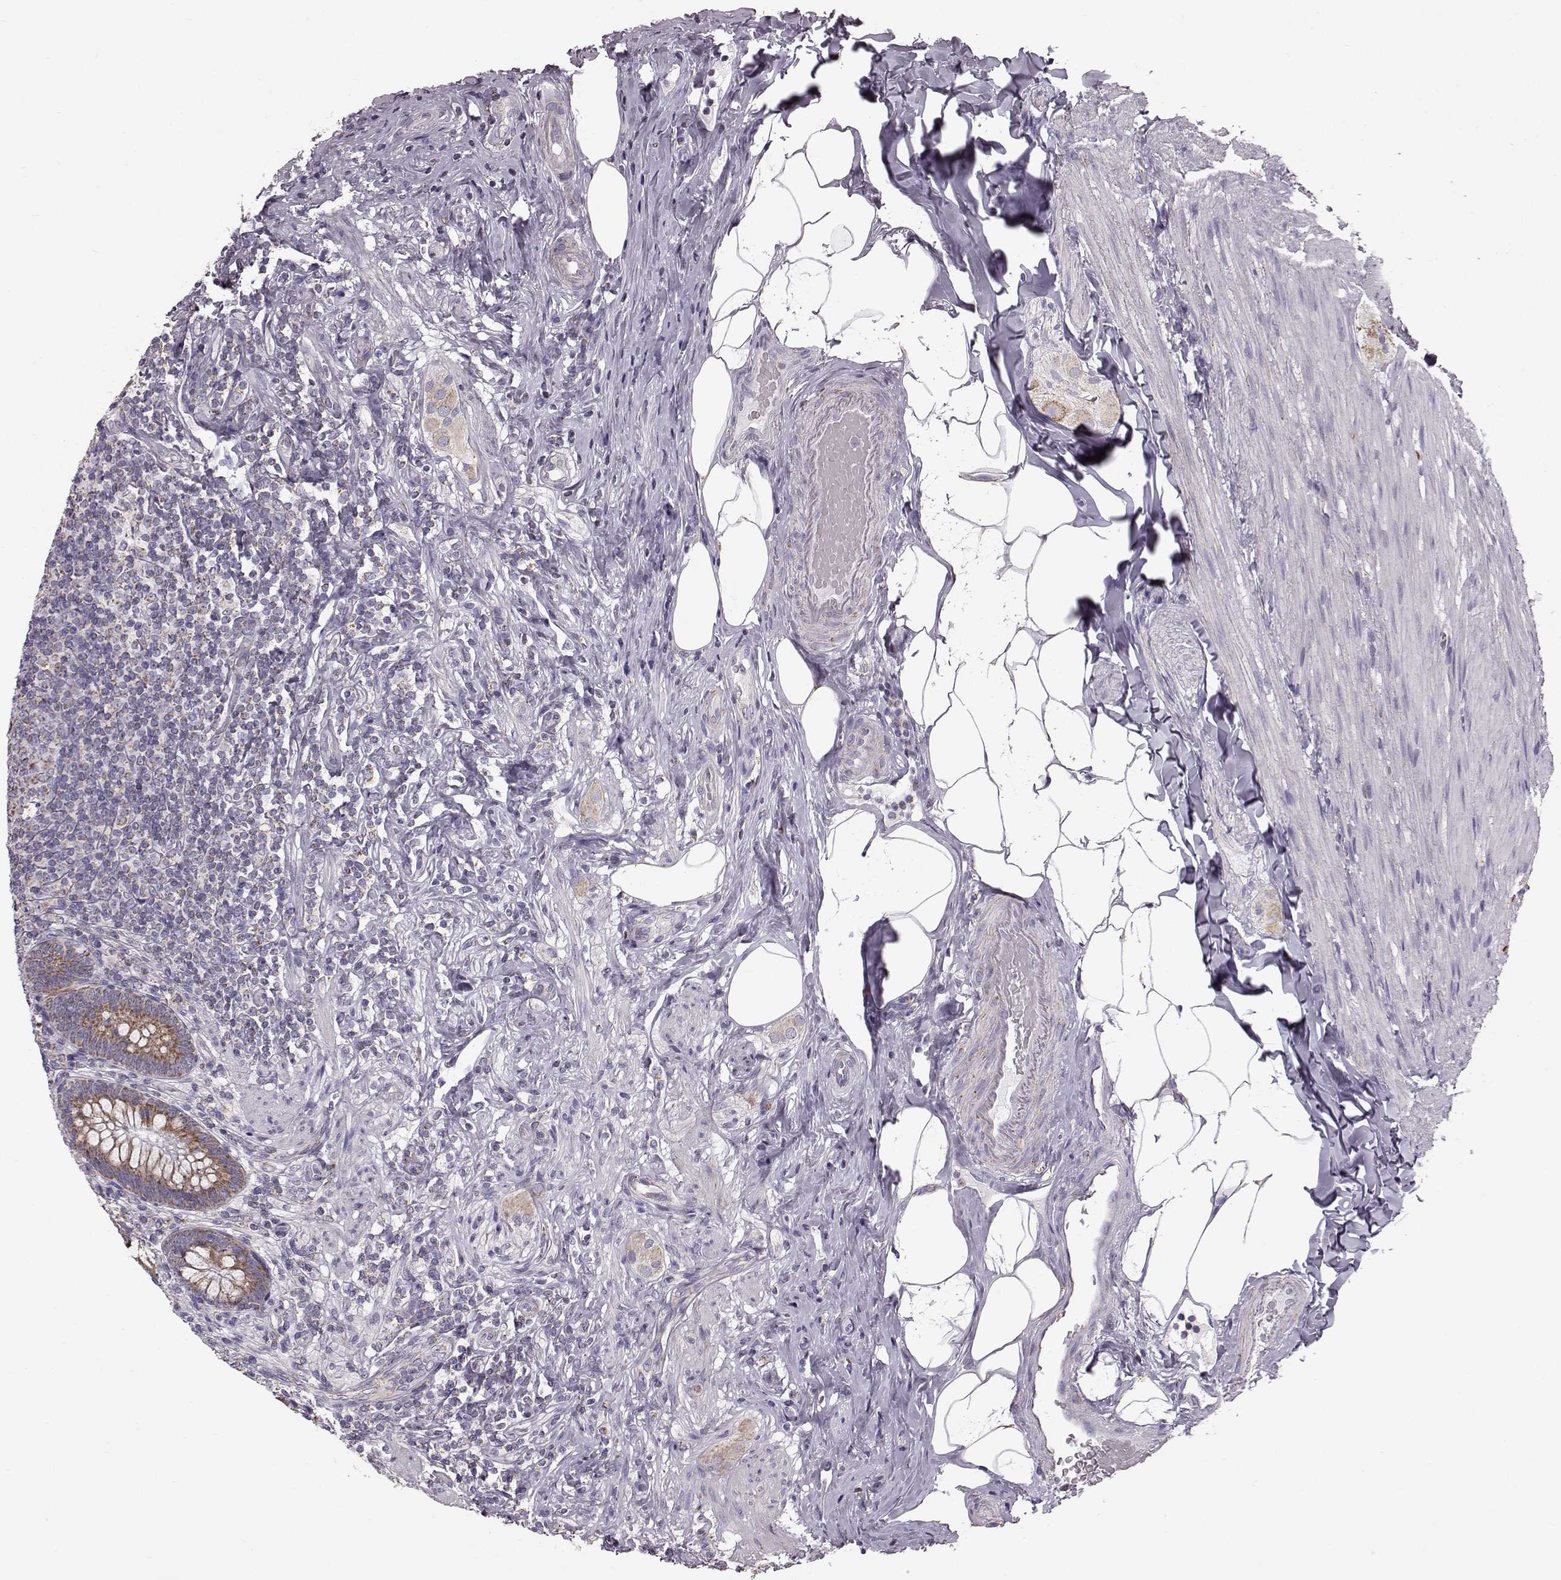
{"staining": {"intensity": "moderate", "quantity": ">75%", "location": "cytoplasmic/membranous"}, "tissue": "appendix", "cell_type": "Glandular cells", "image_type": "normal", "snomed": [{"axis": "morphology", "description": "Normal tissue, NOS"}, {"axis": "topography", "description": "Appendix"}], "caption": "DAB (3,3'-diaminobenzidine) immunohistochemical staining of benign appendix demonstrates moderate cytoplasmic/membranous protein expression in about >75% of glandular cells.", "gene": "FAM8A1", "patient": {"sex": "male", "age": 47}}